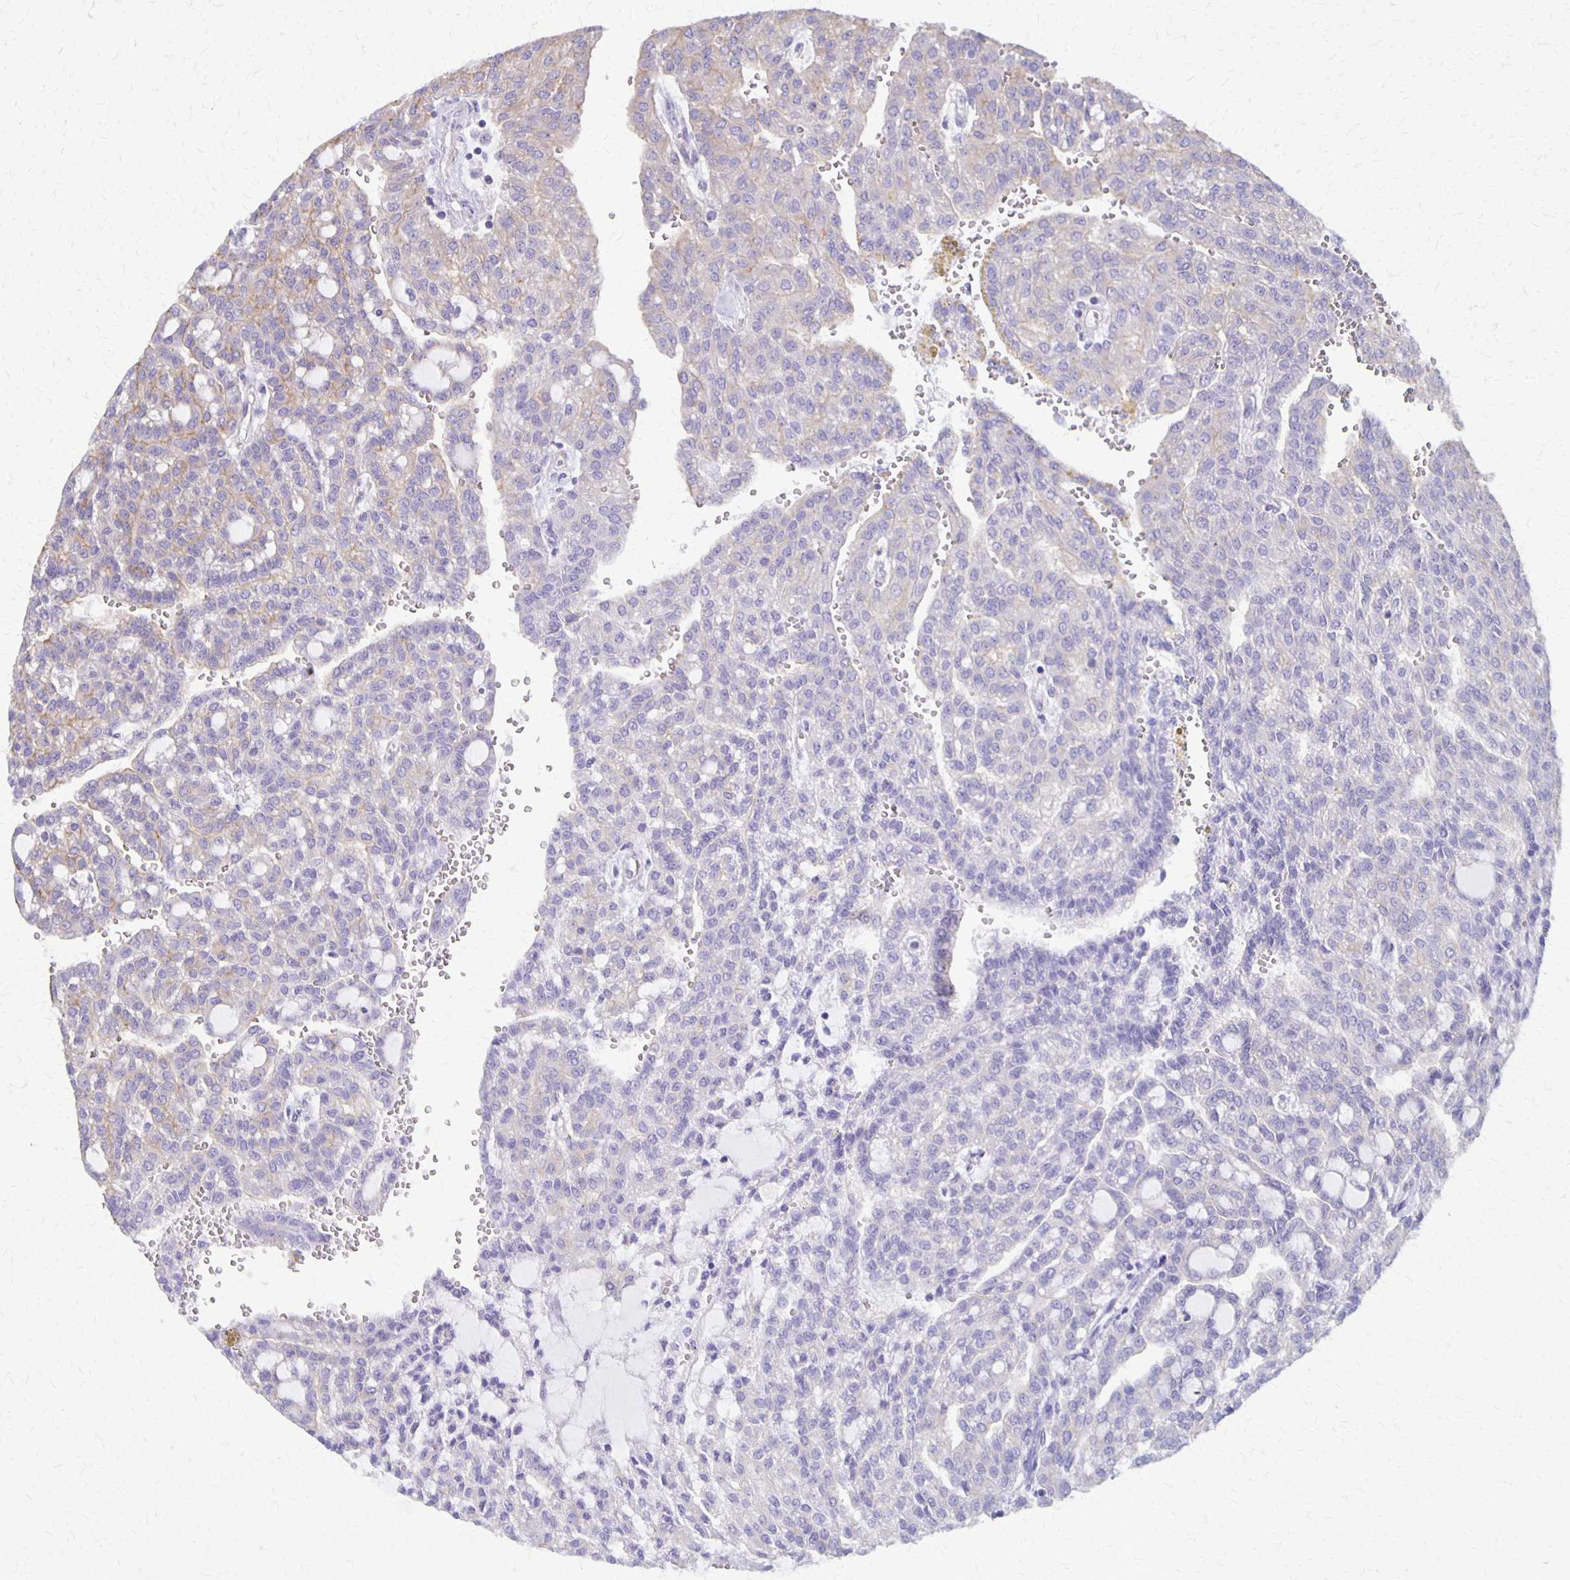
{"staining": {"intensity": "weak", "quantity": "<25%", "location": "cytoplasmic/membranous"}, "tissue": "renal cancer", "cell_type": "Tumor cells", "image_type": "cancer", "snomed": [{"axis": "morphology", "description": "Adenocarcinoma, NOS"}, {"axis": "topography", "description": "Kidney"}], "caption": "Tumor cells show no significant positivity in renal cancer (adenocarcinoma).", "gene": "SEPTIN5", "patient": {"sex": "male", "age": 63}}